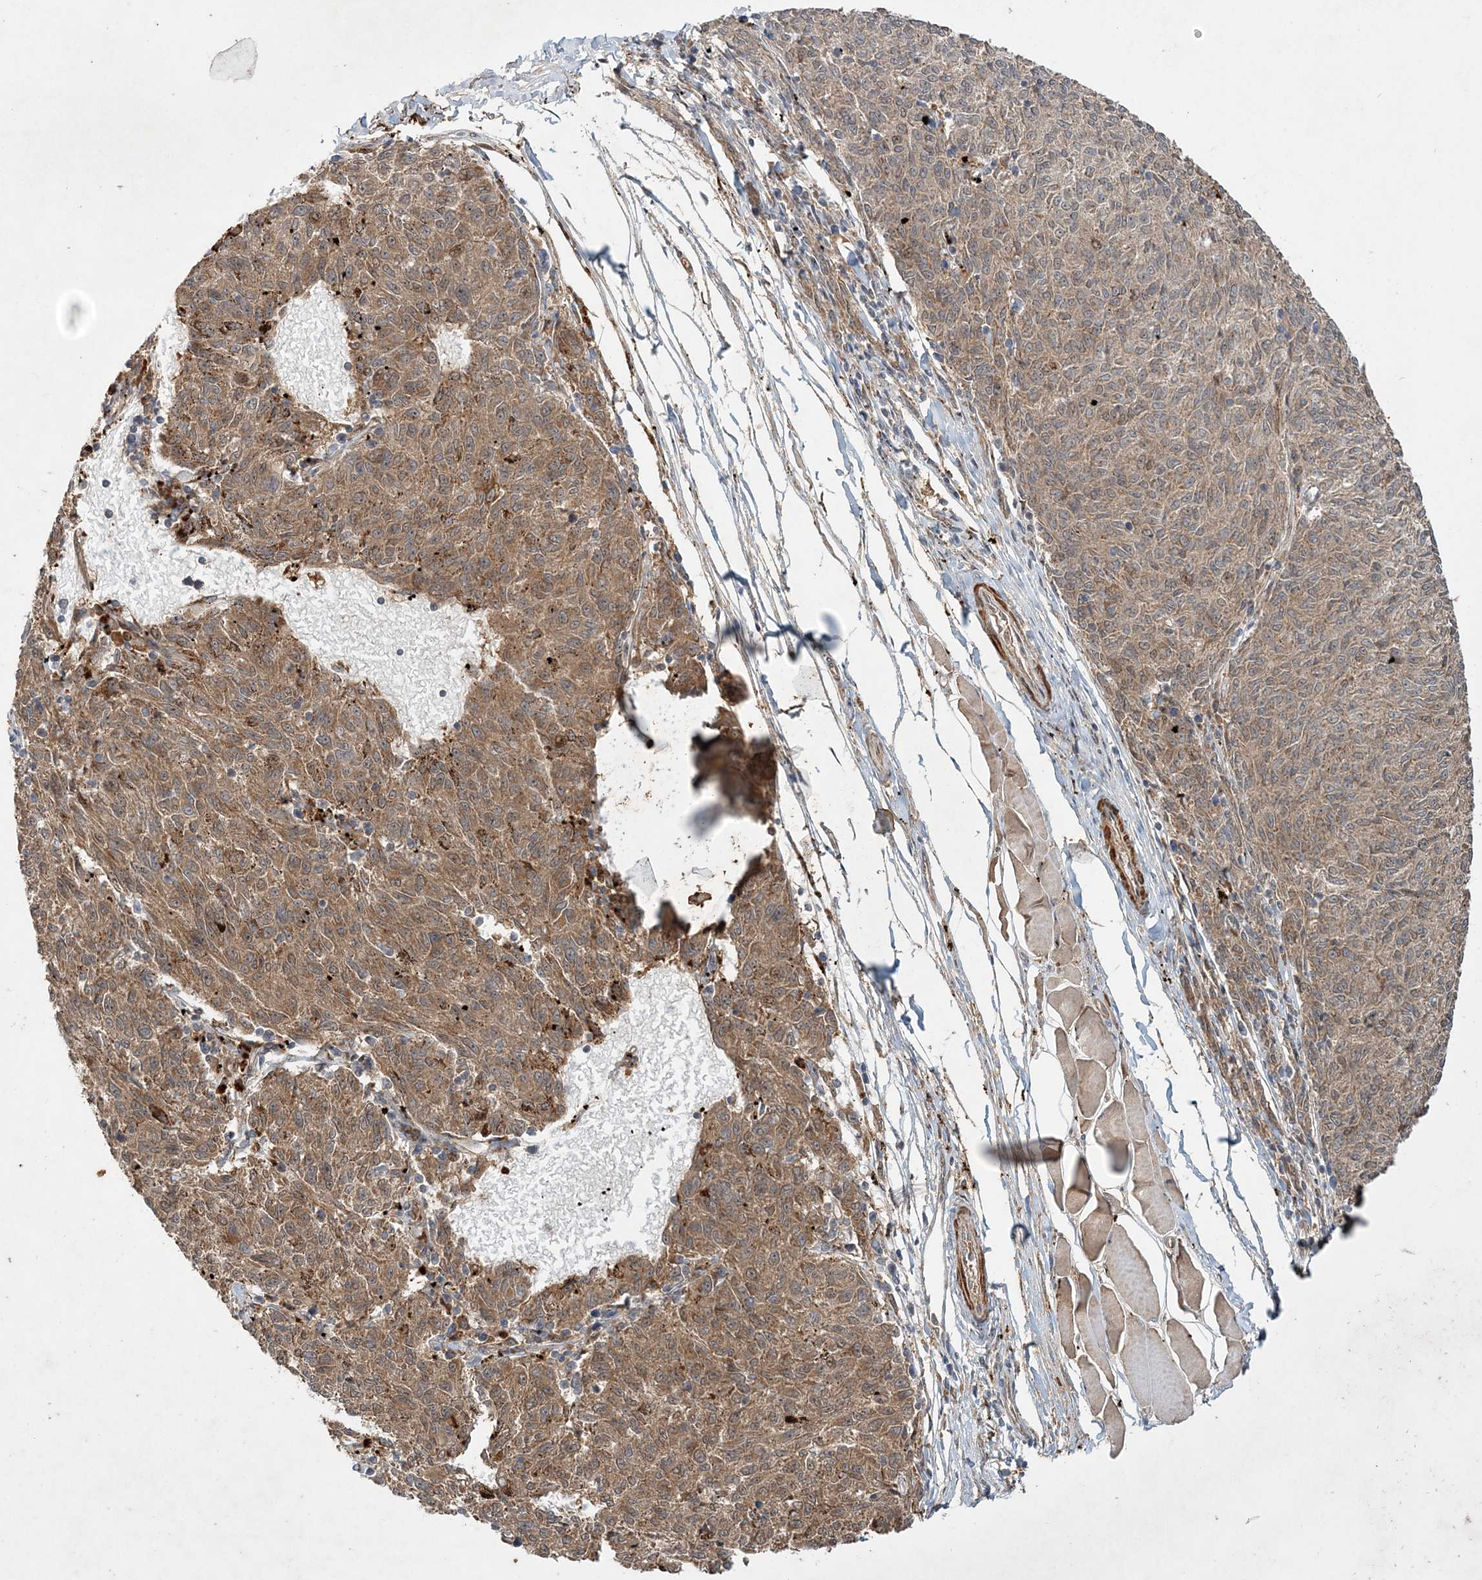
{"staining": {"intensity": "moderate", "quantity": ">75%", "location": "cytoplasmic/membranous,nuclear"}, "tissue": "melanoma", "cell_type": "Tumor cells", "image_type": "cancer", "snomed": [{"axis": "morphology", "description": "Malignant melanoma, NOS"}, {"axis": "topography", "description": "Skin"}], "caption": "This image displays IHC staining of malignant melanoma, with medium moderate cytoplasmic/membranous and nuclear positivity in about >75% of tumor cells.", "gene": "UBTD2", "patient": {"sex": "female", "age": 72}}